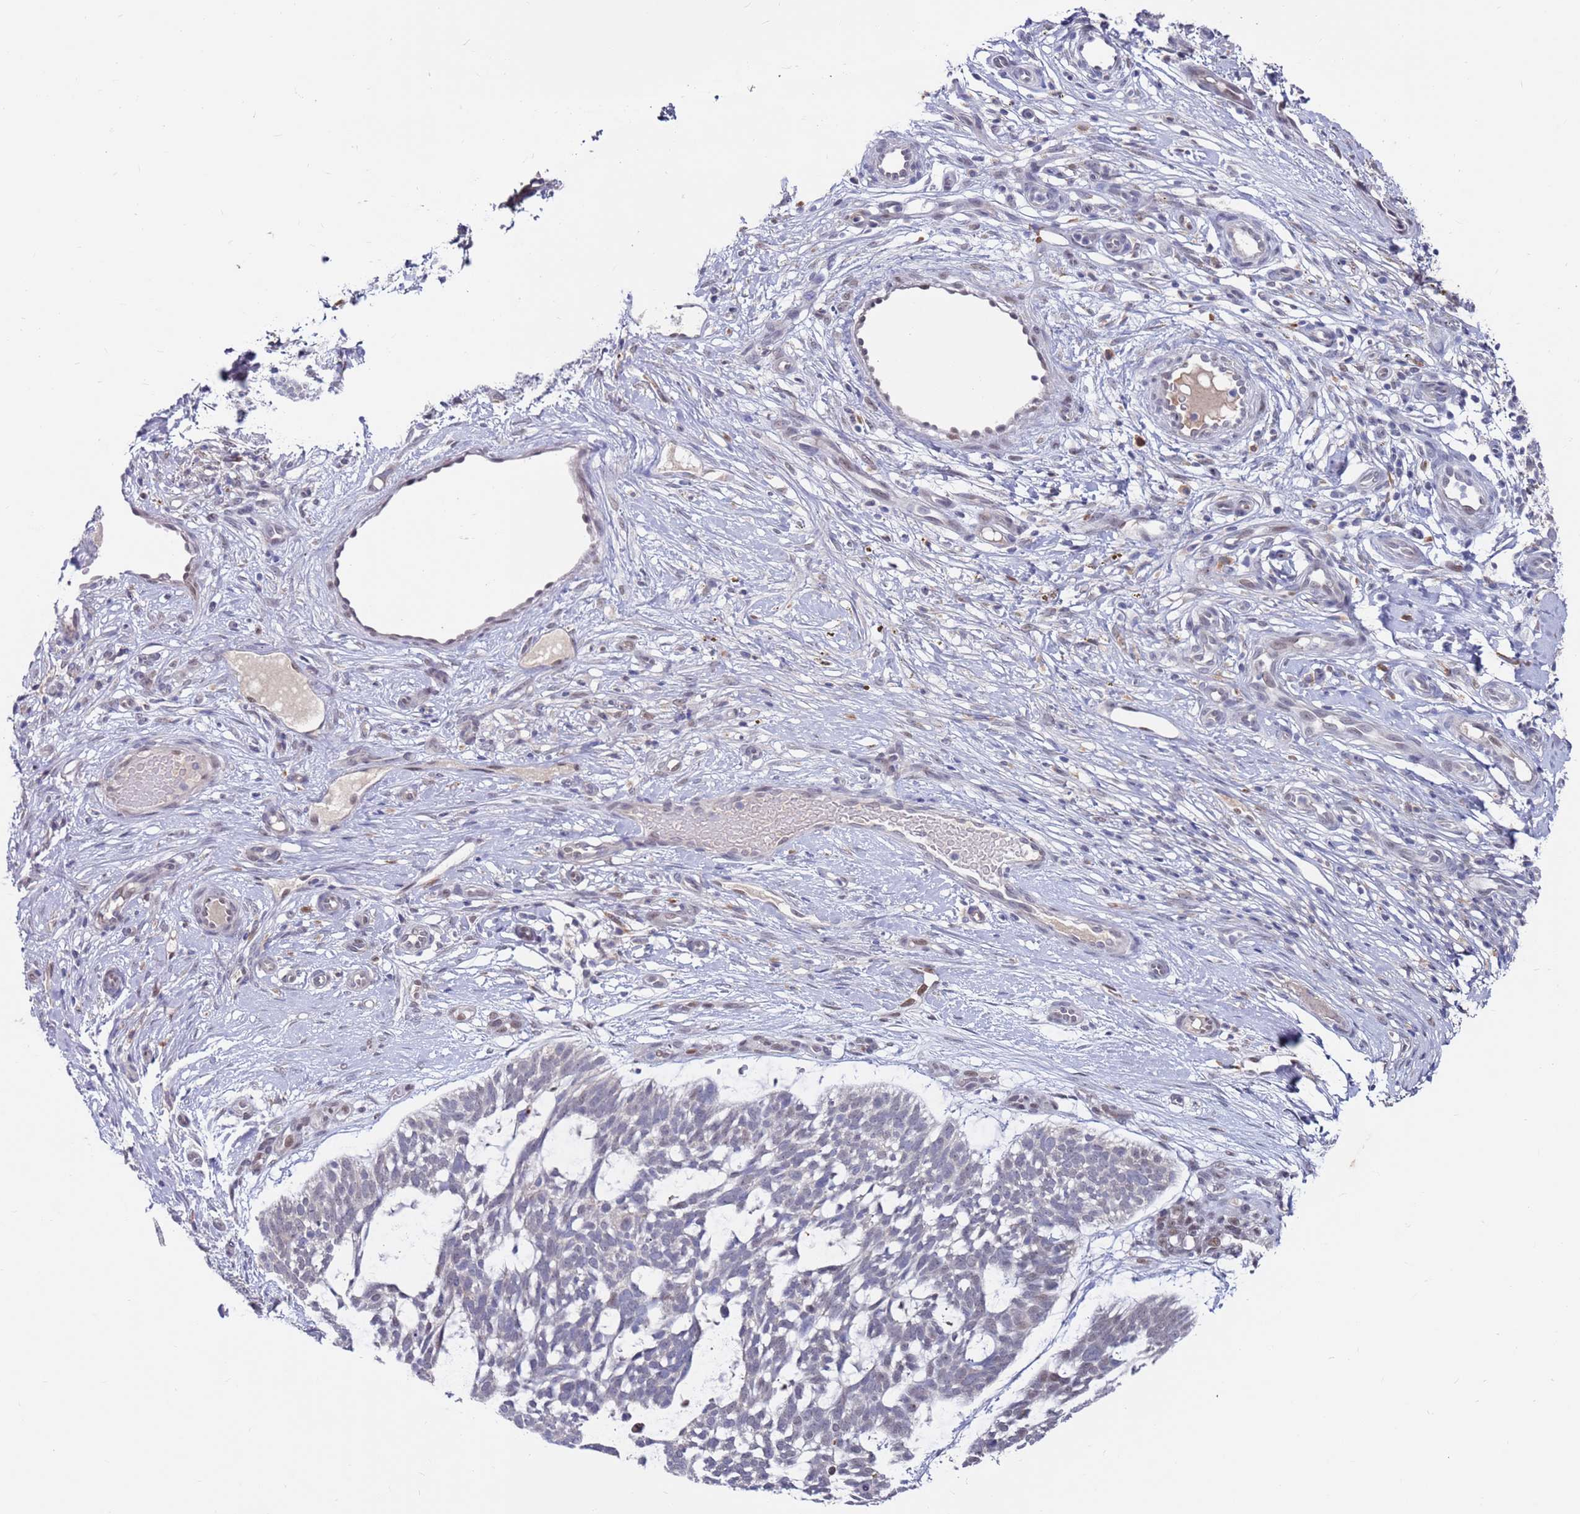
{"staining": {"intensity": "weak", "quantity": "<25%", "location": "cytoplasmic/membranous"}, "tissue": "skin cancer", "cell_type": "Tumor cells", "image_type": "cancer", "snomed": [{"axis": "morphology", "description": "Basal cell carcinoma"}, {"axis": "topography", "description": "Skin"}], "caption": "IHC of skin cancer (basal cell carcinoma) shows no staining in tumor cells.", "gene": "FBXO27", "patient": {"sex": "male", "age": 88}}